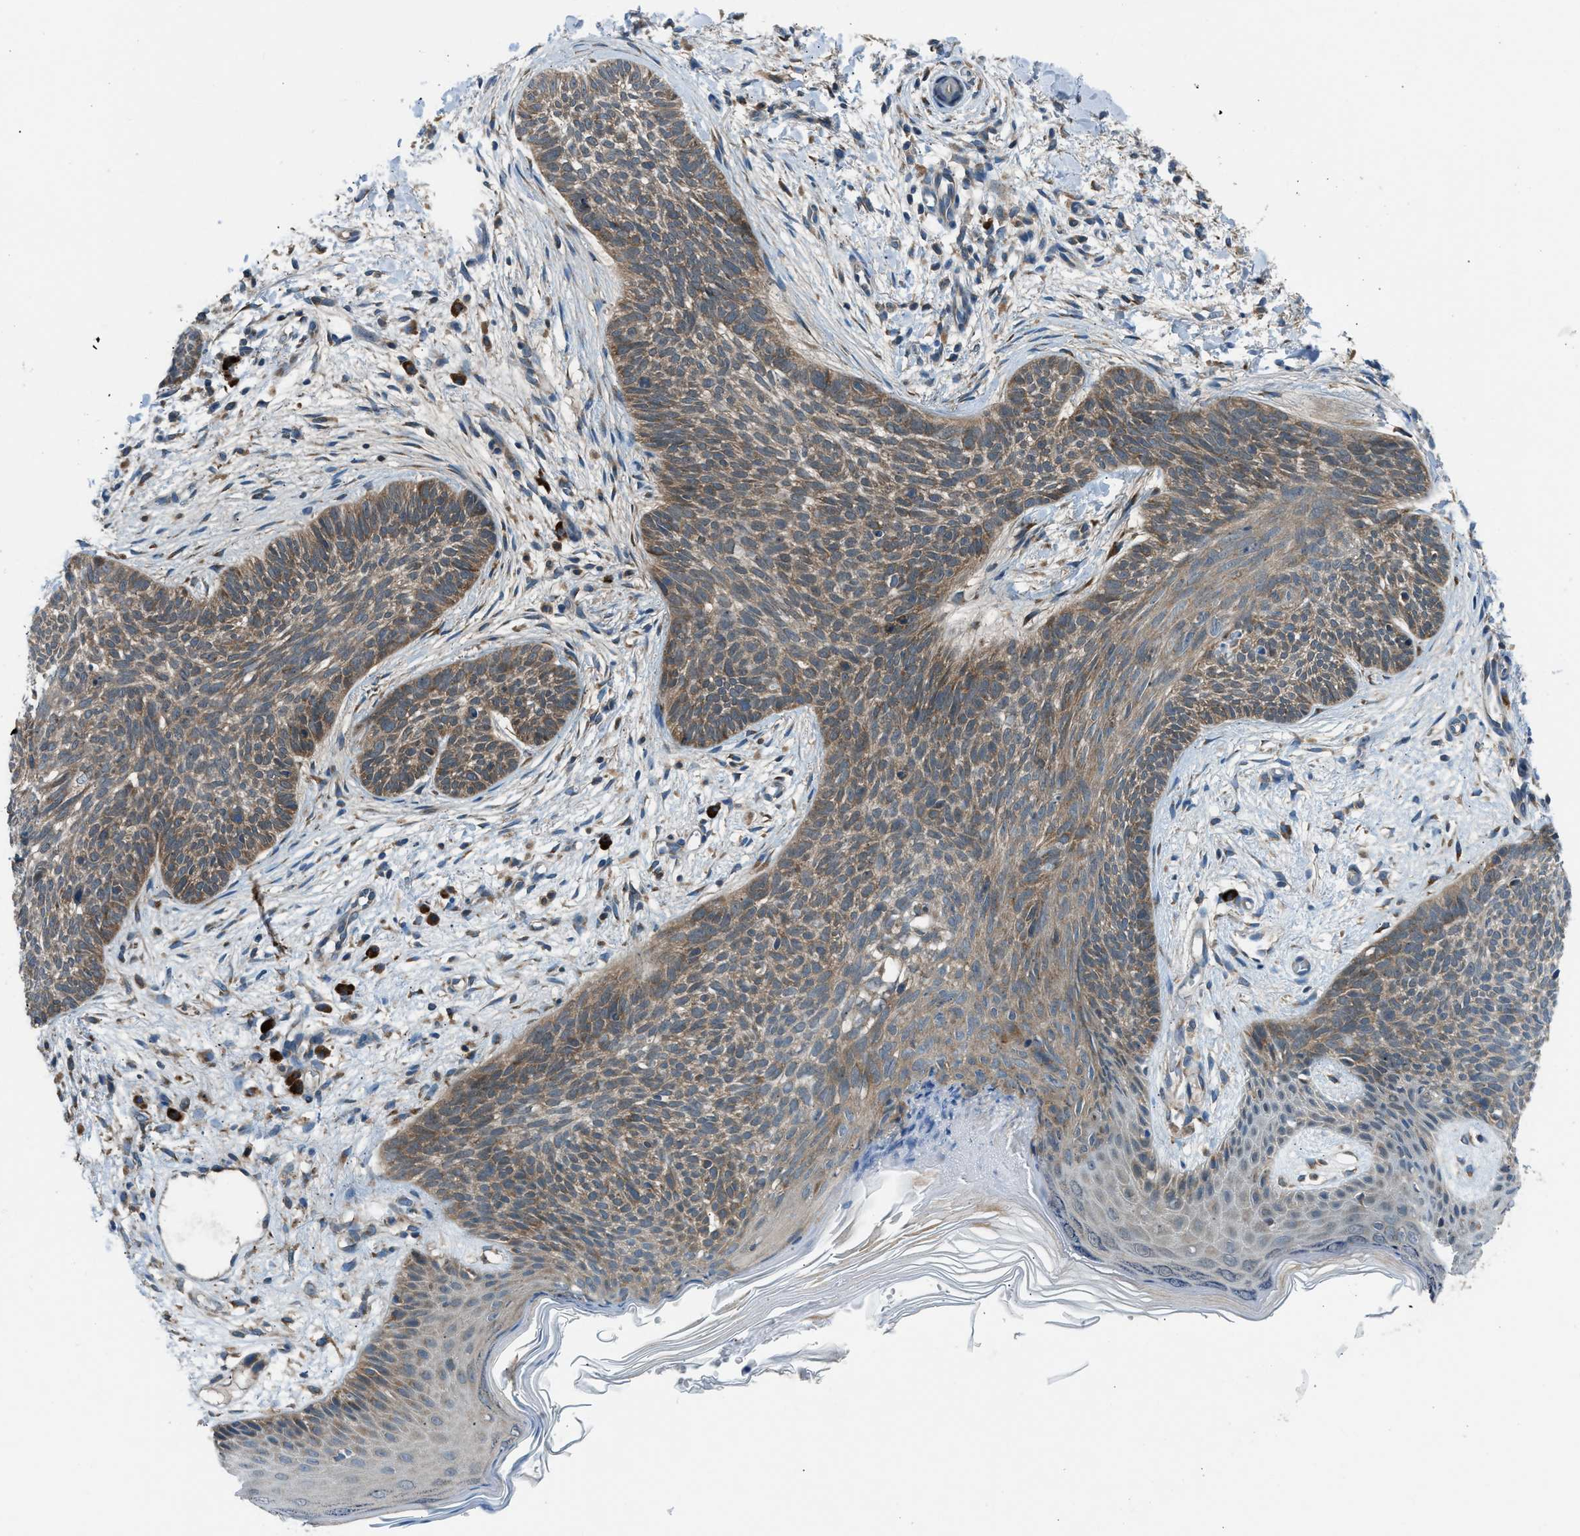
{"staining": {"intensity": "moderate", "quantity": ">75%", "location": "cytoplasmic/membranous"}, "tissue": "skin cancer", "cell_type": "Tumor cells", "image_type": "cancer", "snomed": [{"axis": "morphology", "description": "Basal cell carcinoma"}, {"axis": "topography", "description": "Skin"}], "caption": "An immunohistochemistry histopathology image of neoplastic tissue is shown. Protein staining in brown shows moderate cytoplasmic/membranous positivity in skin cancer (basal cell carcinoma) within tumor cells.", "gene": "EDARADD", "patient": {"sex": "female", "age": 59}}